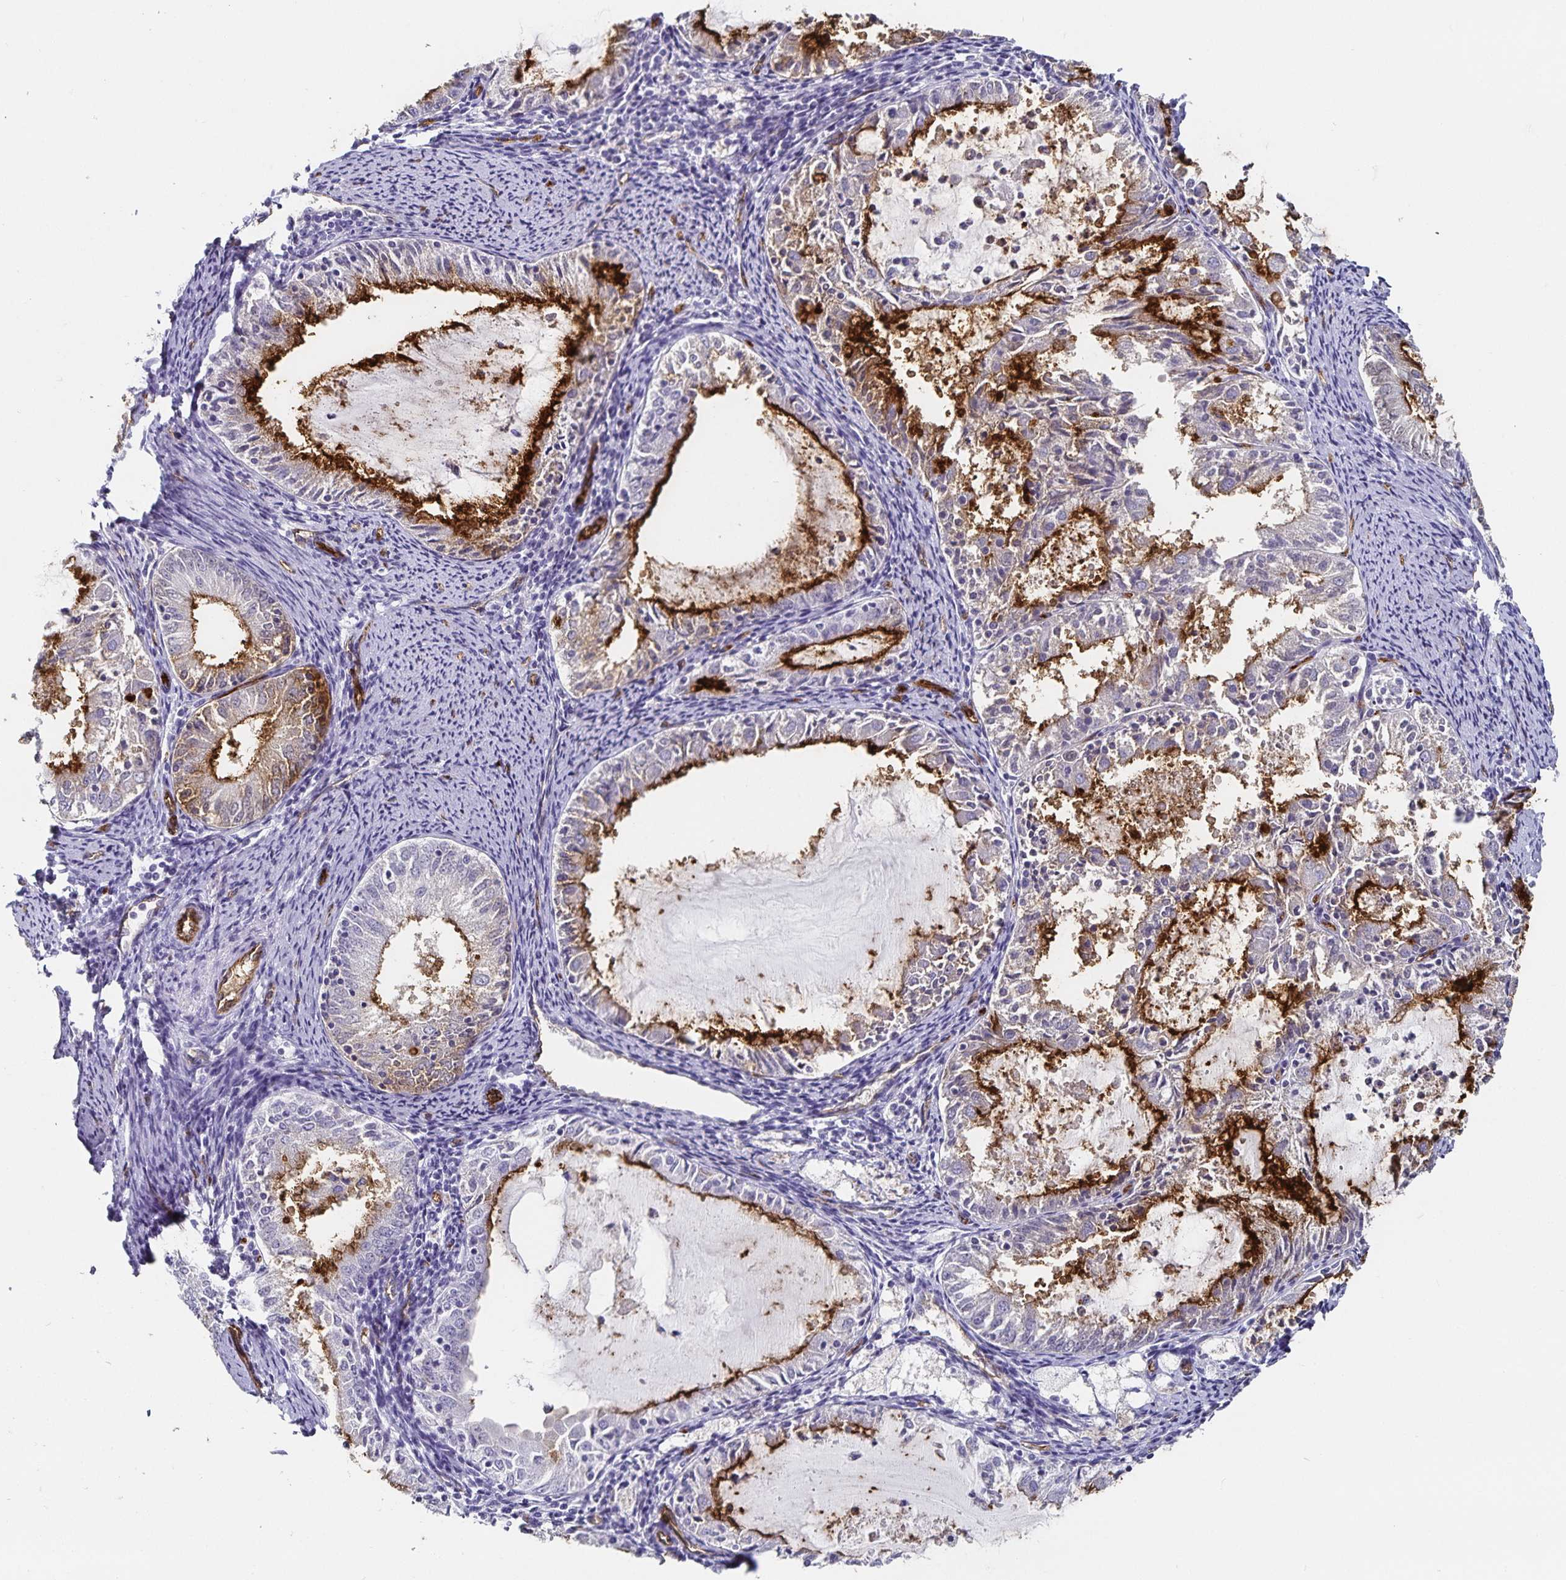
{"staining": {"intensity": "strong", "quantity": "25%-75%", "location": "cytoplasmic/membranous"}, "tissue": "endometrial cancer", "cell_type": "Tumor cells", "image_type": "cancer", "snomed": [{"axis": "morphology", "description": "Adenocarcinoma, NOS"}, {"axis": "topography", "description": "Endometrium"}], "caption": "Protein staining of endometrial cancer (adenocarcinoma) tissue exhibits strong cytoplasmic/membranous expression in about 25%-75% of tumor cells.", "gene": "PODXL", "patient": {"sex": "female", "age": 57}}